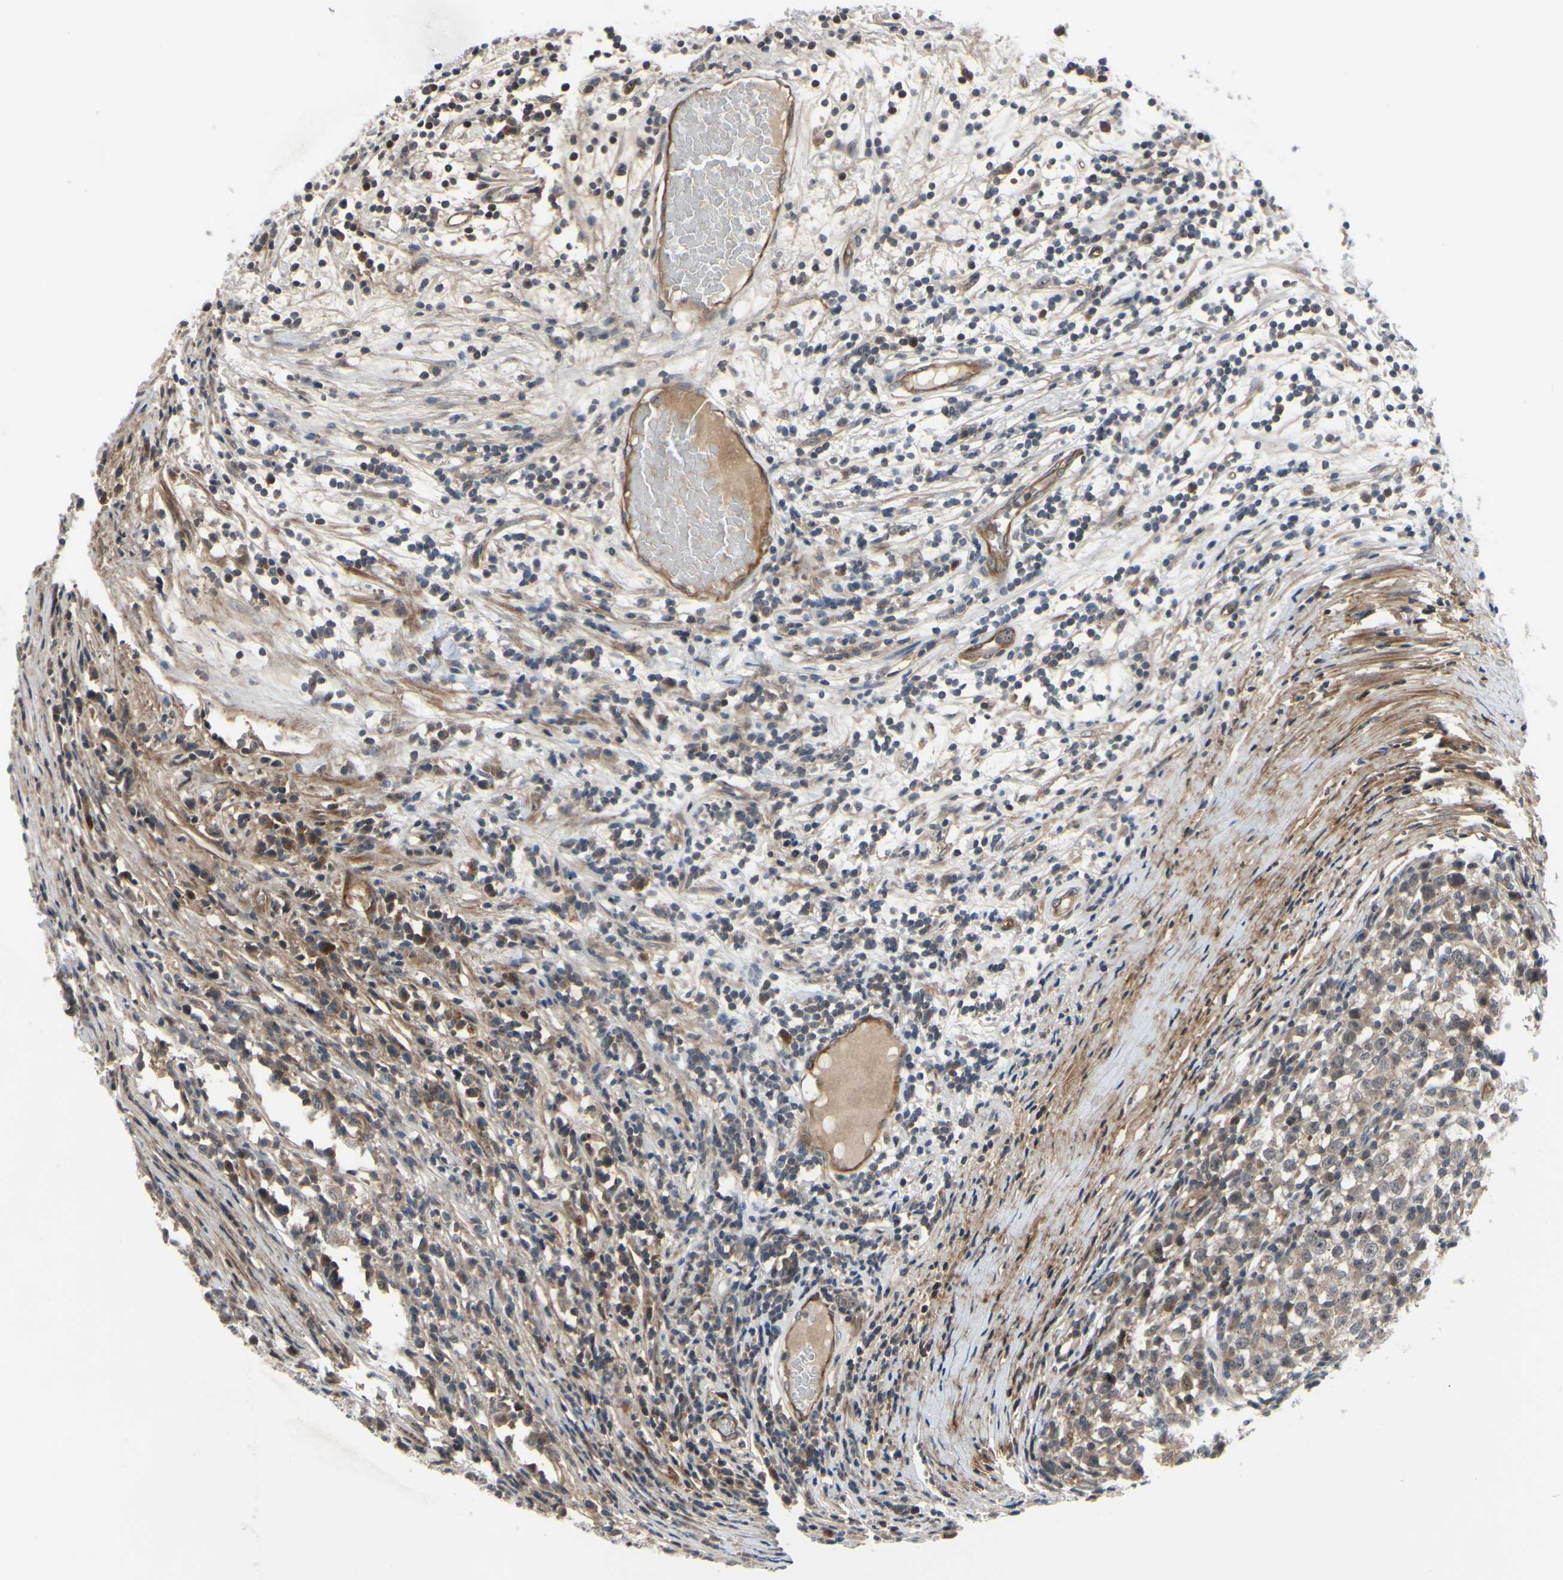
{"staining": {"intensity": "moderate", "quantity": "<25%", "location": "cytoplasmic/membranous,nuclear"}, "tissue": "testis cancer", "cell_type": "Tumor cells", "image_type": "cancer", "snomed": [{"axis": "morphology", "description": "Seminoma, NOS"}, {"axis": "topography", "description": "Testis"}], "caption": "The immunohistochemical stain highlights moderate cytoplasmic/membranous and nuclear expression in tumor cells of seminoma (testis) tissue.", "gene": "COMMD9", "patient": {"sex": "male", "age": 65}}